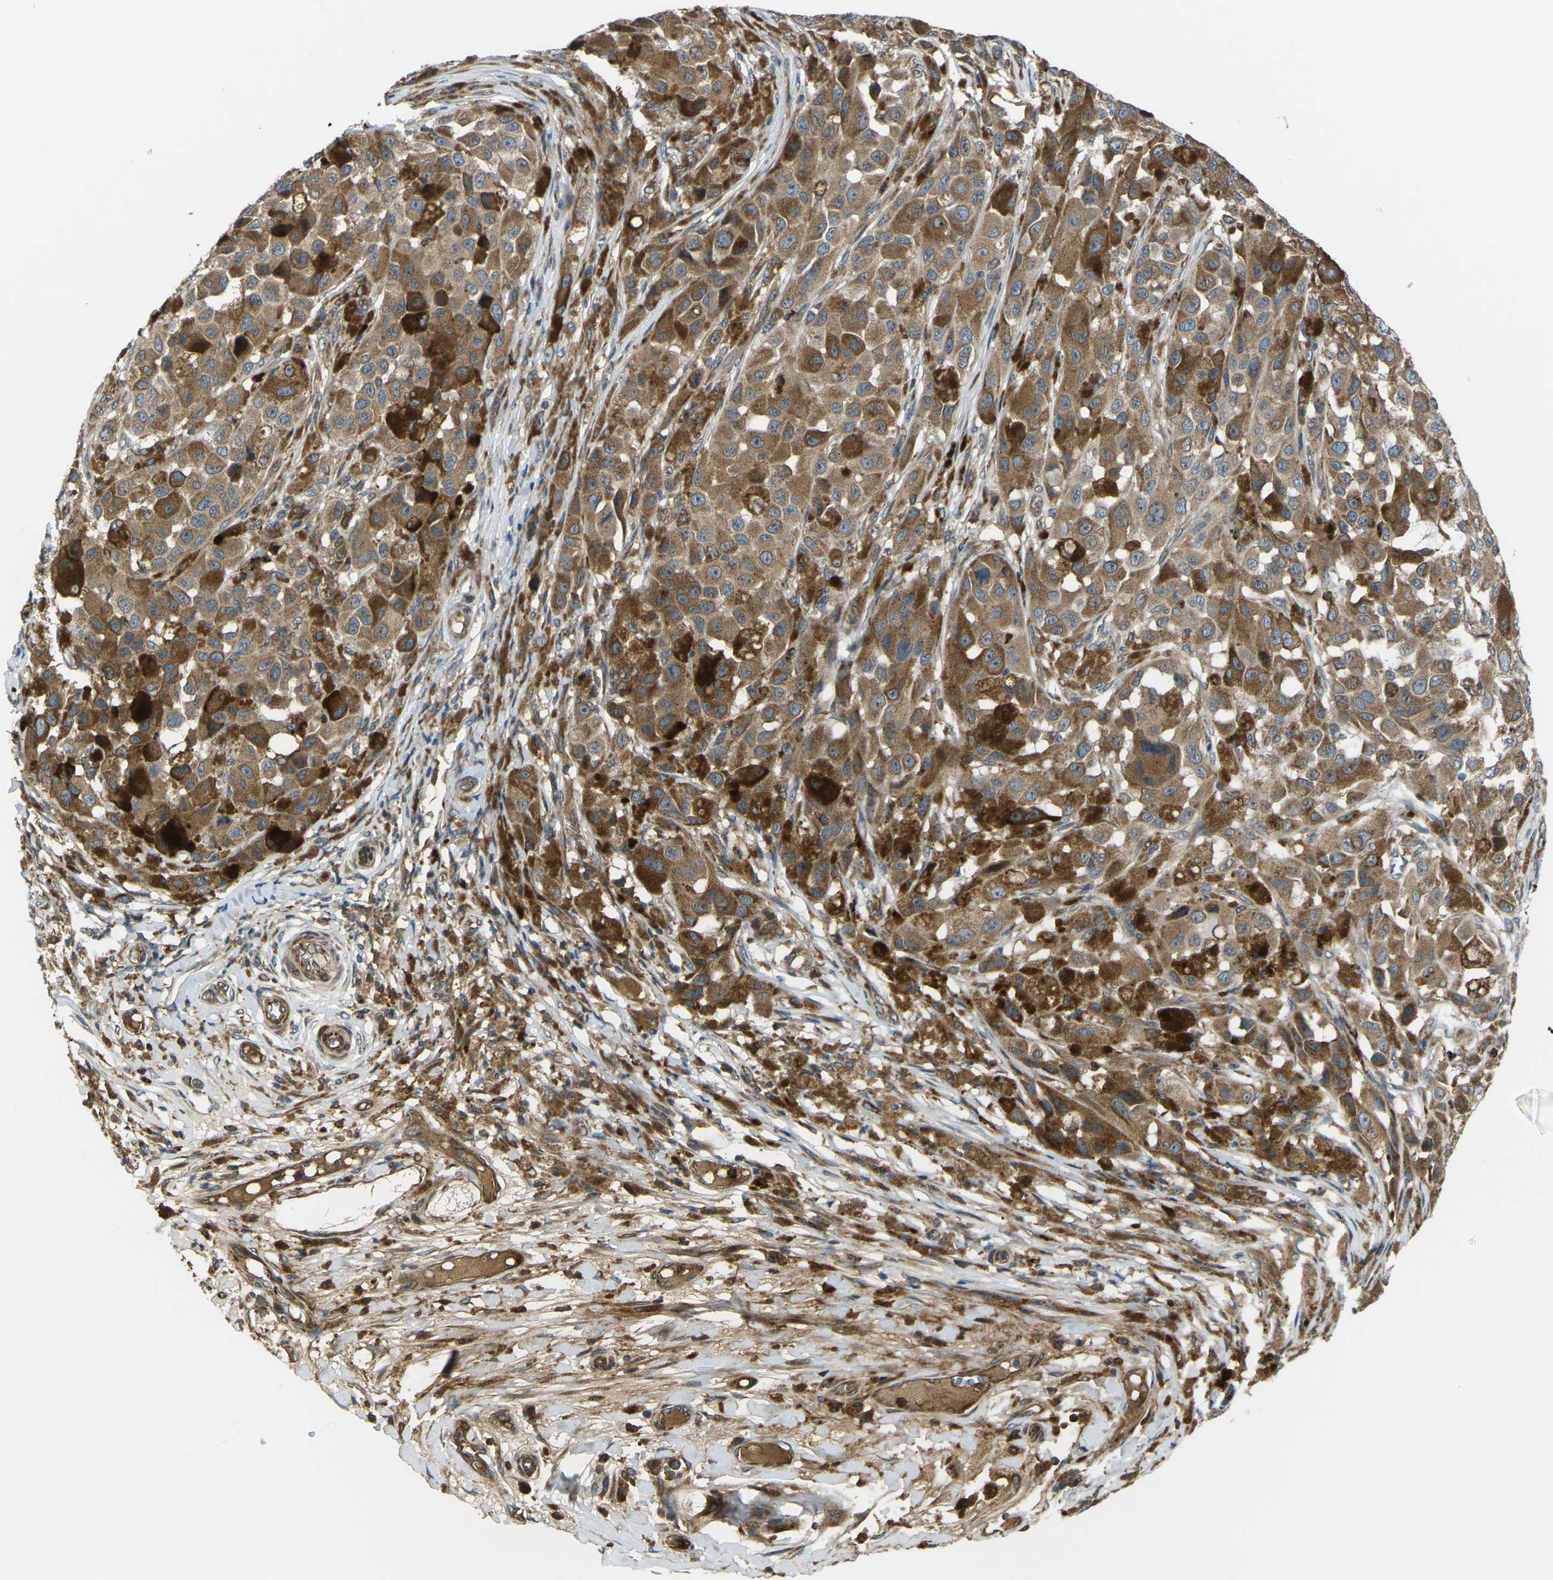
{"staining": {"intensity": "moderate", "quantity": ">75%", "location": "cytoplasmic/membranous"}, "tissue": "melanoma", "cell_type": "Tumor cells", "image_type": "cancer", "snomed": [{"axis": "morphology", "description": "Malignant melanoma, NOS"}, {"axis": "topography", "description": "Skin"}], "caption": "Moderate cytoplasmic/membranous protein positivity is present in about >75% of tumor cells in malignant melanoma.", "gene": "FZD1", "patient": {"sex": "female", "age": 46}}